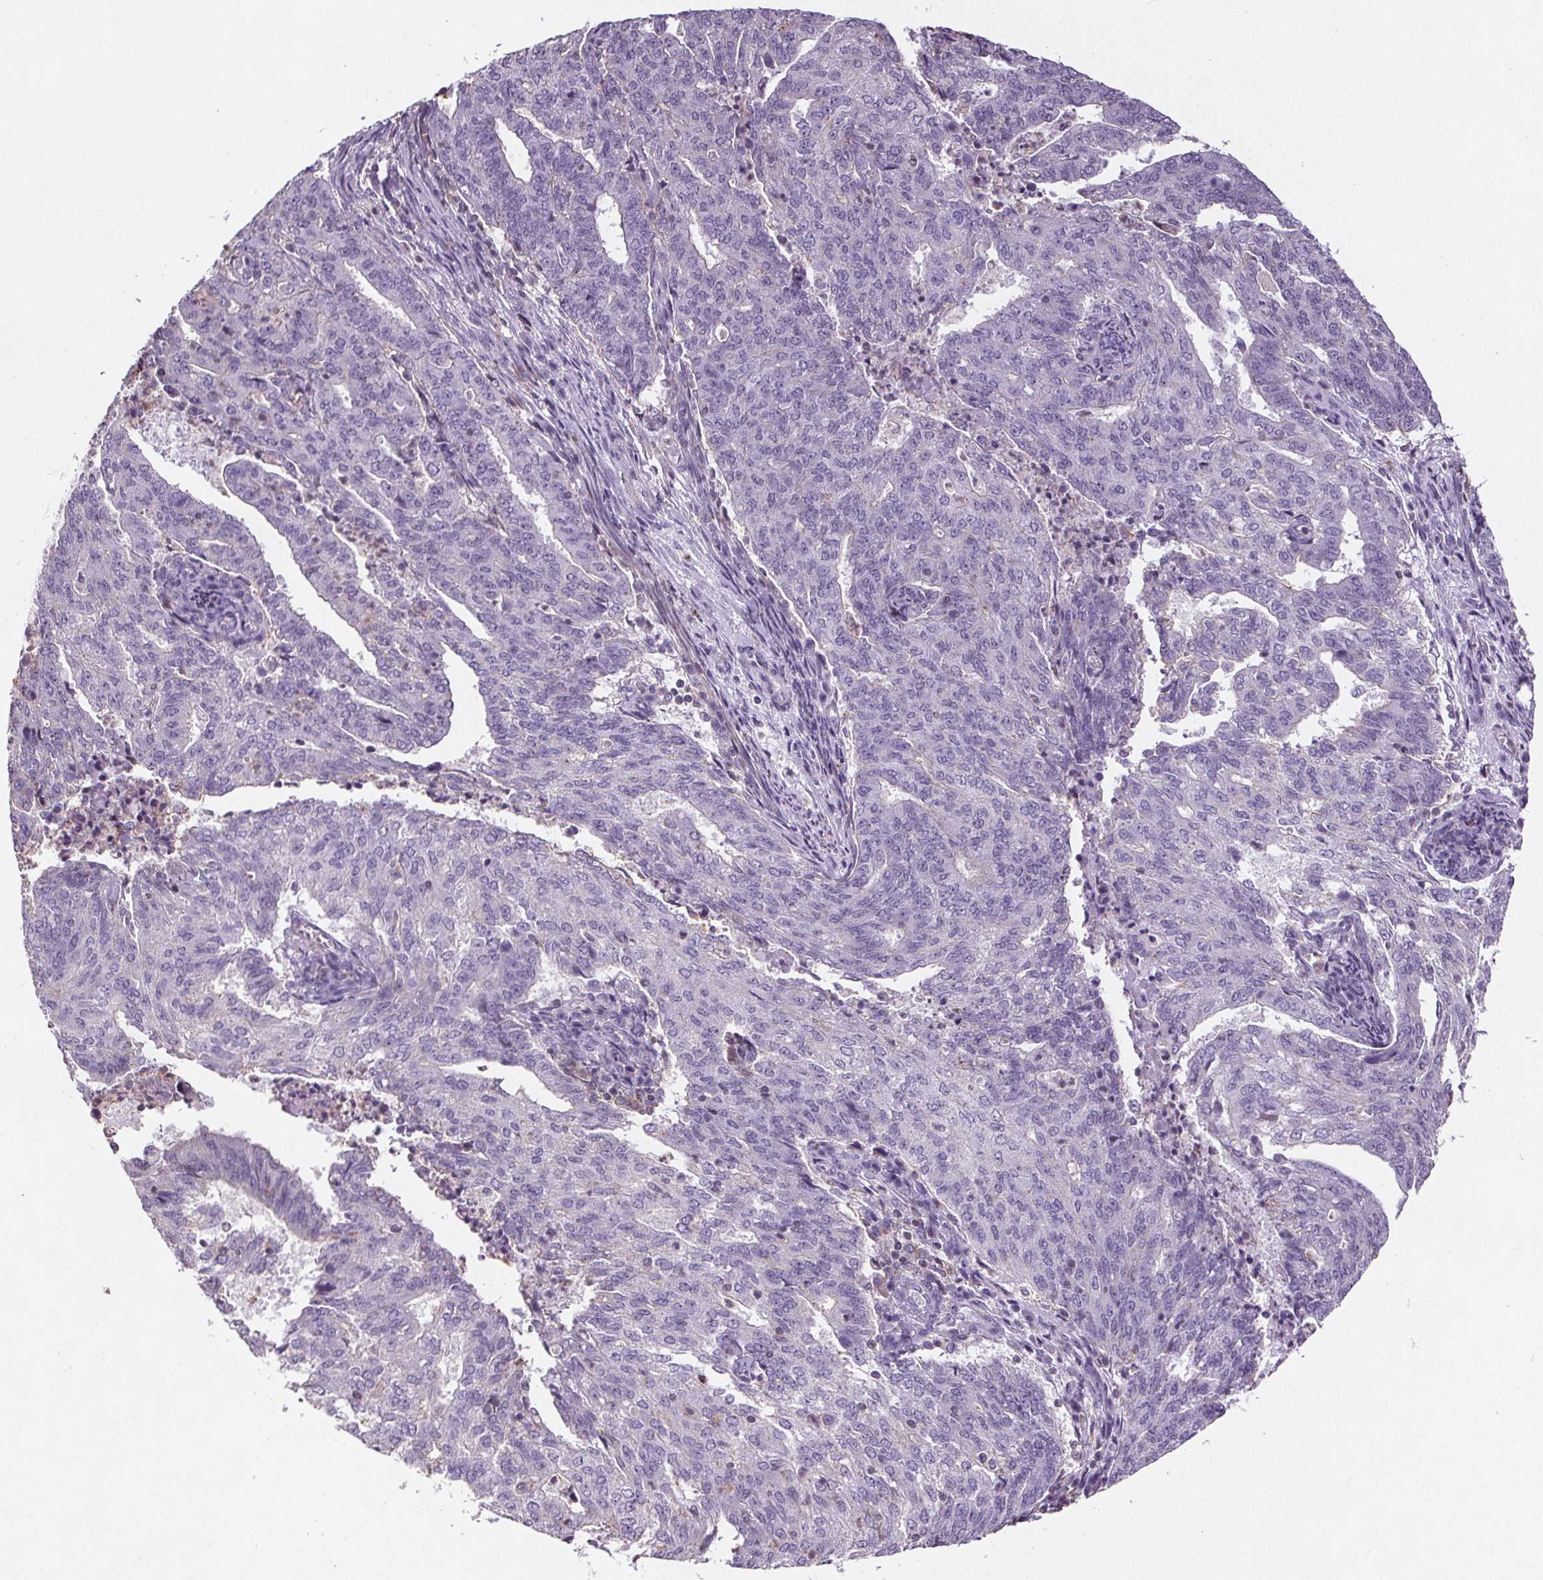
{"staining": {"intensity": "negative", "quantity": "none", "location": "none"}, "tissue": "endometrial cancer", "cell_type": "Tumor cells", "image_type": "cancer", "snomed": [{"axis": "morphology", "description": "Adenocarcinoma, NOS"}, {"axis": "topography", "description": "Endometrium"}], "caption": "The image shows no significant positivity in tumor cells of endometrial cancer (adenocarcinoma). (Brightfield microscopy of DAB (3,3'-diaminobenzidine) immunohistochemistry (IHC) at high magnification).", "gene": "C19orf84", "patient": {"sex": "female", "age": 82}}